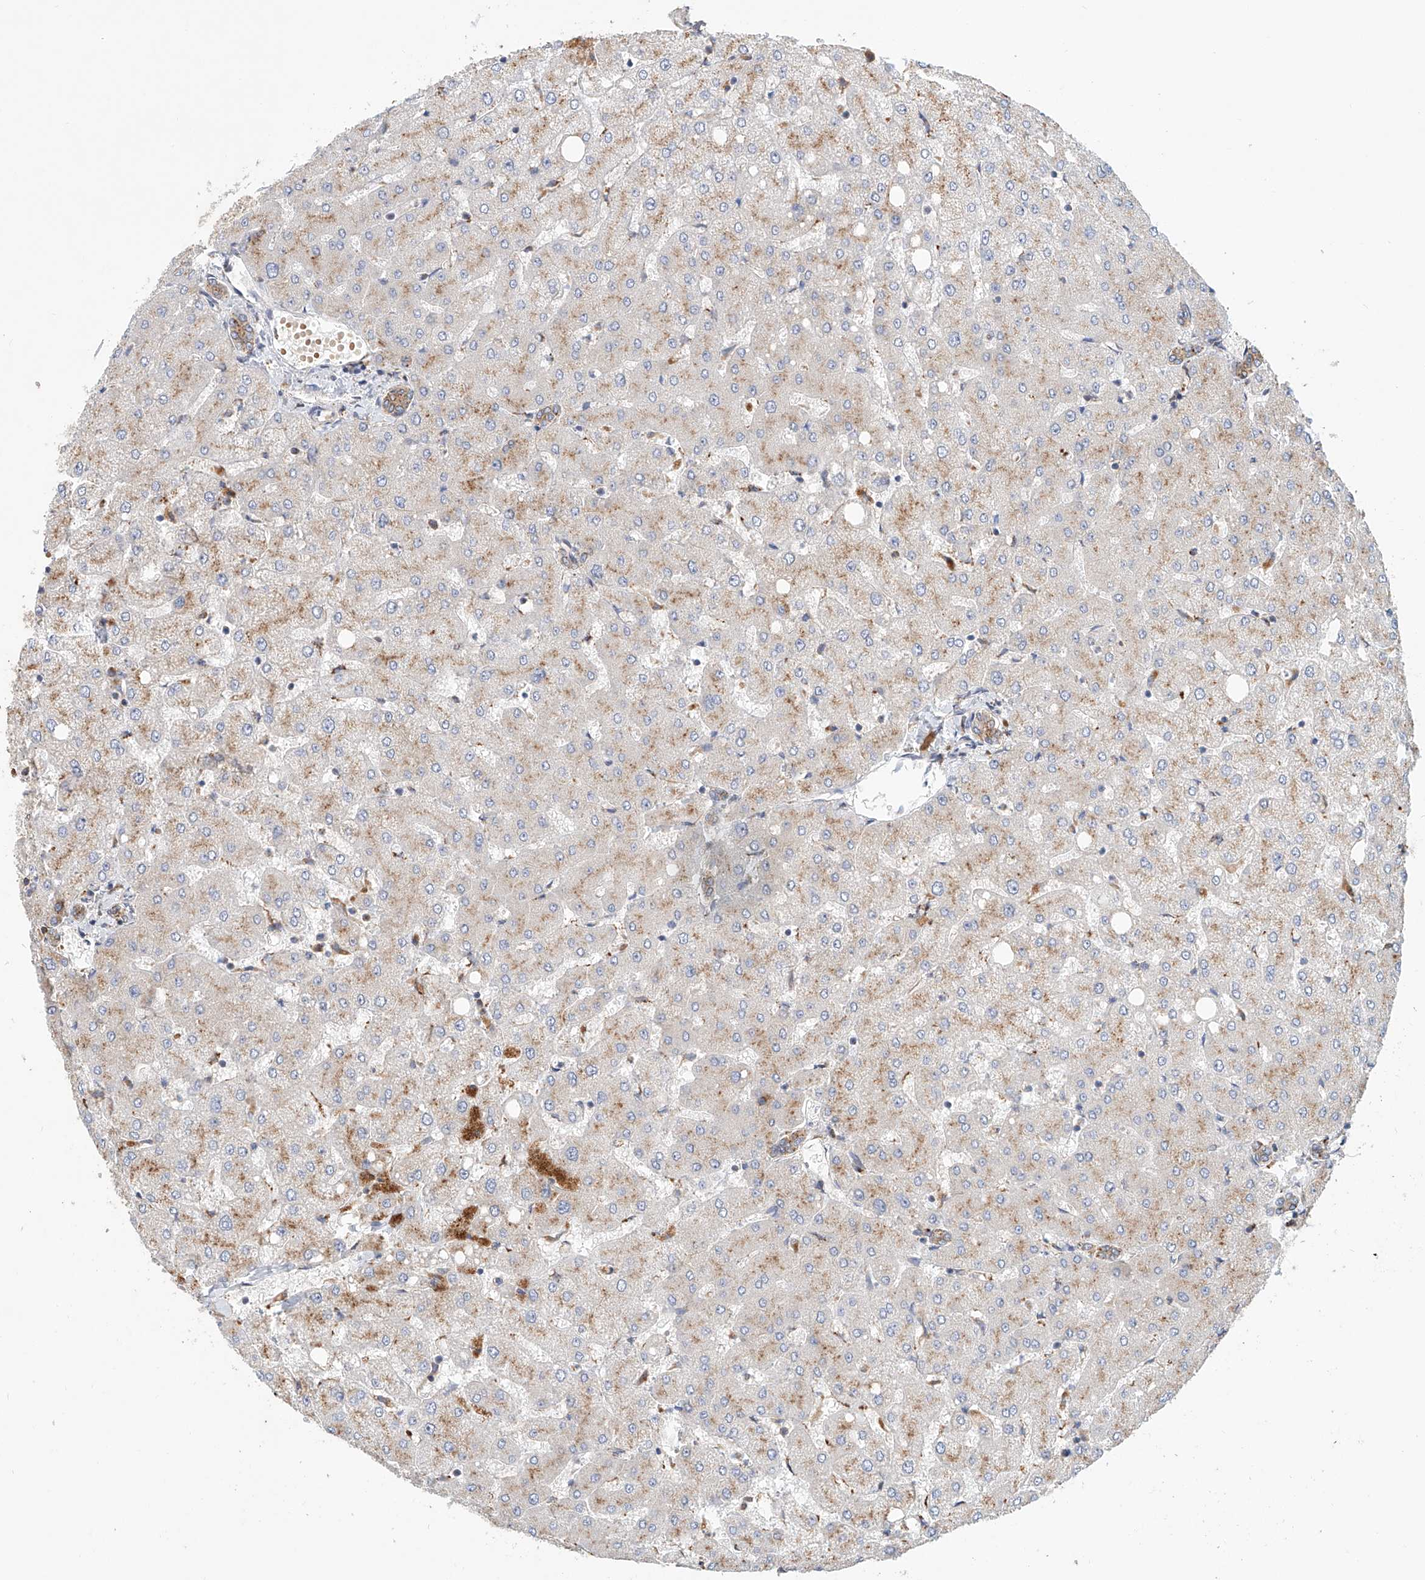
{"staining": {"intensity": "moderate", "quantity": ">75%", "location": "cytoplasmic/membranous"}, "tissue": "liver", "cell_type": "Cholangiocytes", "image_type": "normal", "snomed": [{"axis": "morphology", "description": "Normal tissue, NOS"}, {"axis": "topography", "description": "Liver"}], "caption": "Liver stained for a protein shows moderate cytoplasmic/membranous positivity in cholangiocytes. Using DAB (3,3'-diaminobenzidine) (brown) and hematoxylin (blue) stains, captured at high magnification using brightfield microscopy.", "gene": "HGSNAT", "patient": {"sex": "female", "age": 54}}